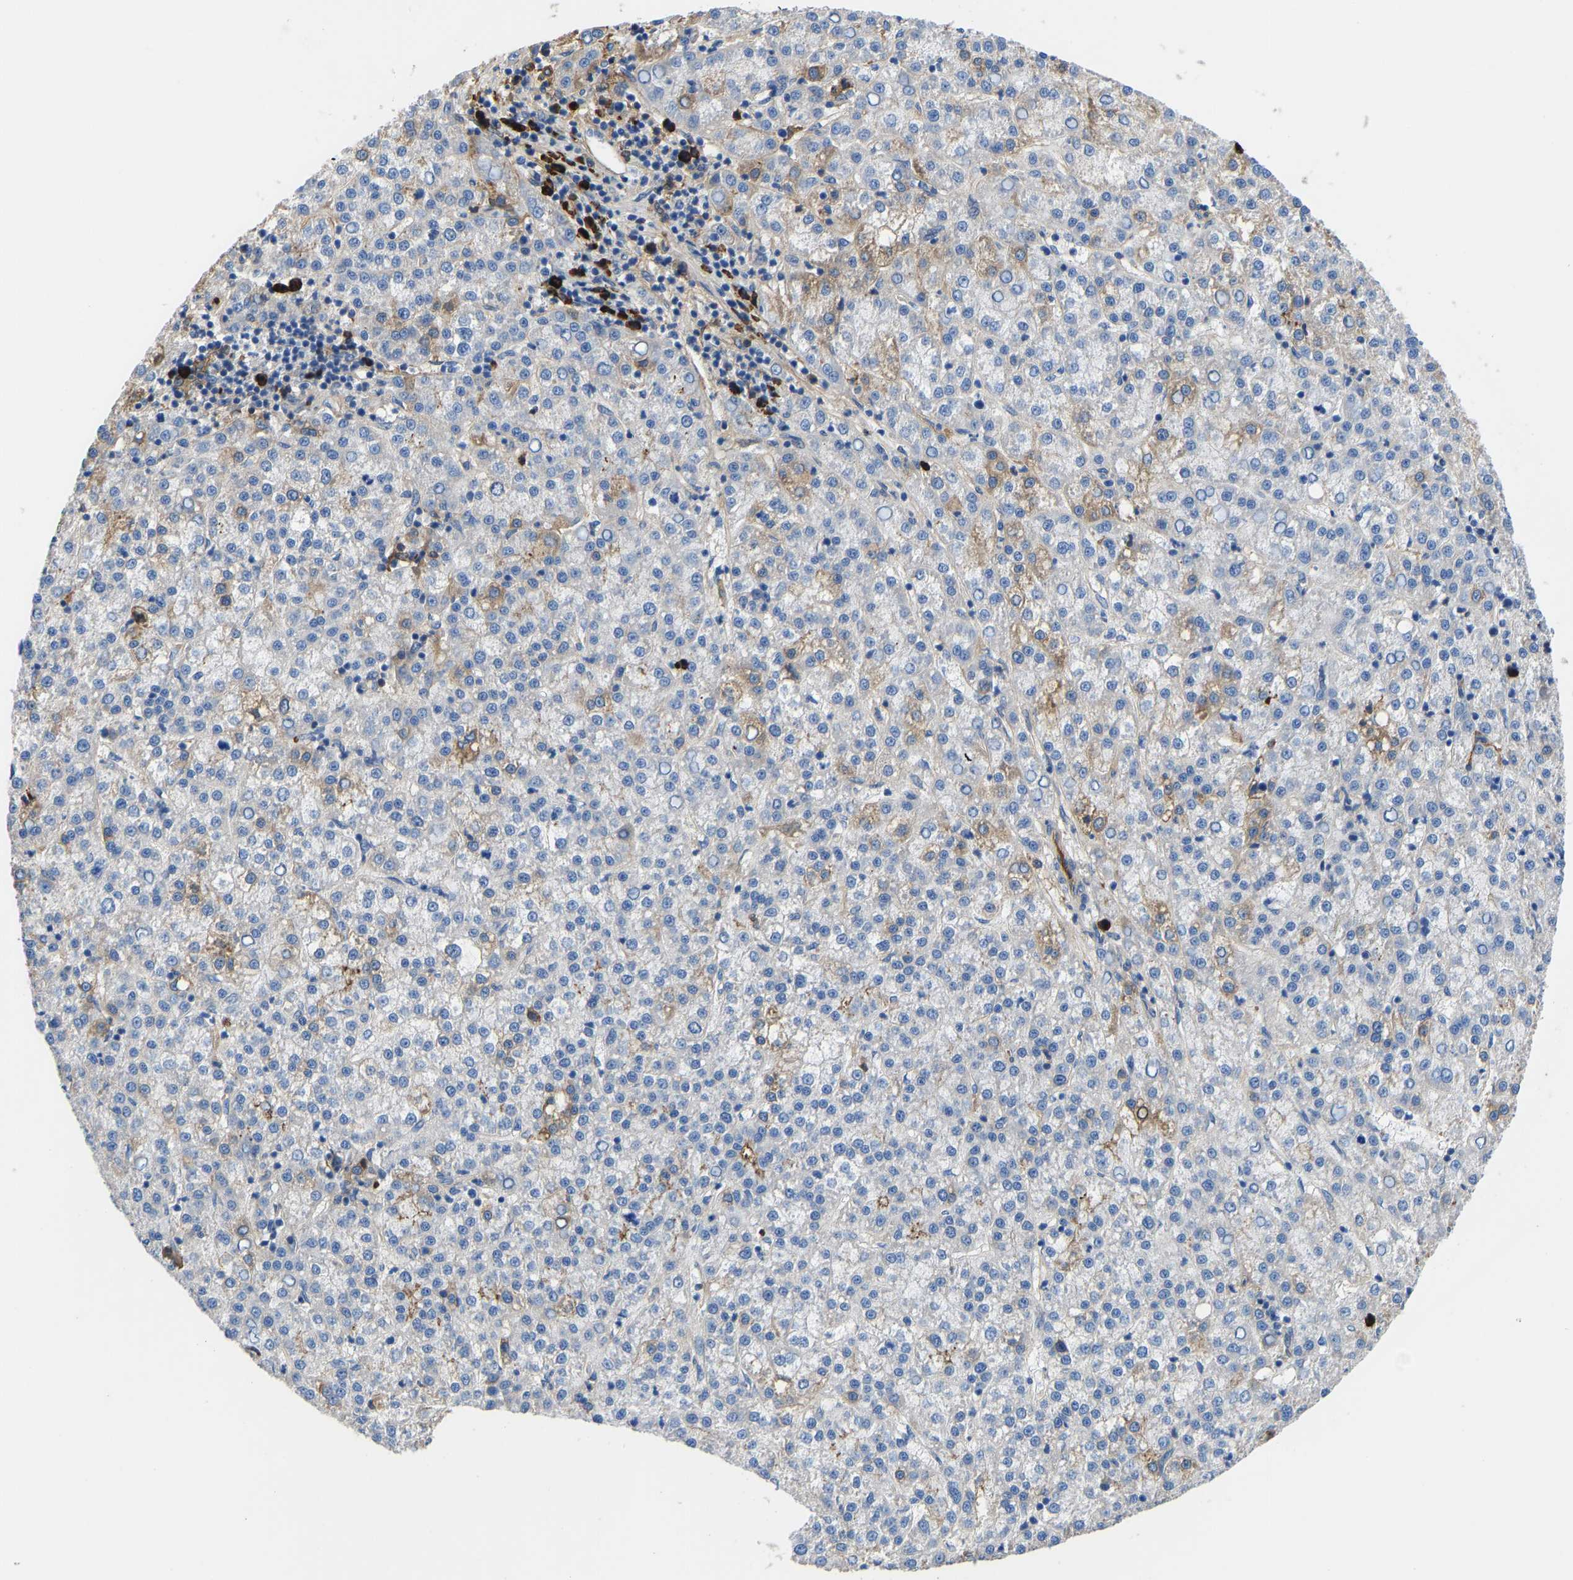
{"staining": {"intensity": "moderate", "quantity": "<25%", "location": "cytoplasmic/membranous"}, "tissue": "liver cancer", "cell_type": "Tumor cells", "image_type": "cancer", "snomed": [{"axis": "morphology", "description": "Carcinoma, Hepatocellular, NOS"}, {"axis": "topography", "description": "Liver"}], "caption": "Liver cancer tissue shows moderate cytoplasmic/membranous expression in approximately <25% of tumor cells, visualized by immunohistochemistry. The staining was performed using DAB (3,3'-diaminobenzidine) to visualize the protein expression in brown, while the nuclei were stained in blue with hematoxylin (Magnification: 20x).", "gene": "HSPG2", "patient": {"sex": "female", "age": 58}}